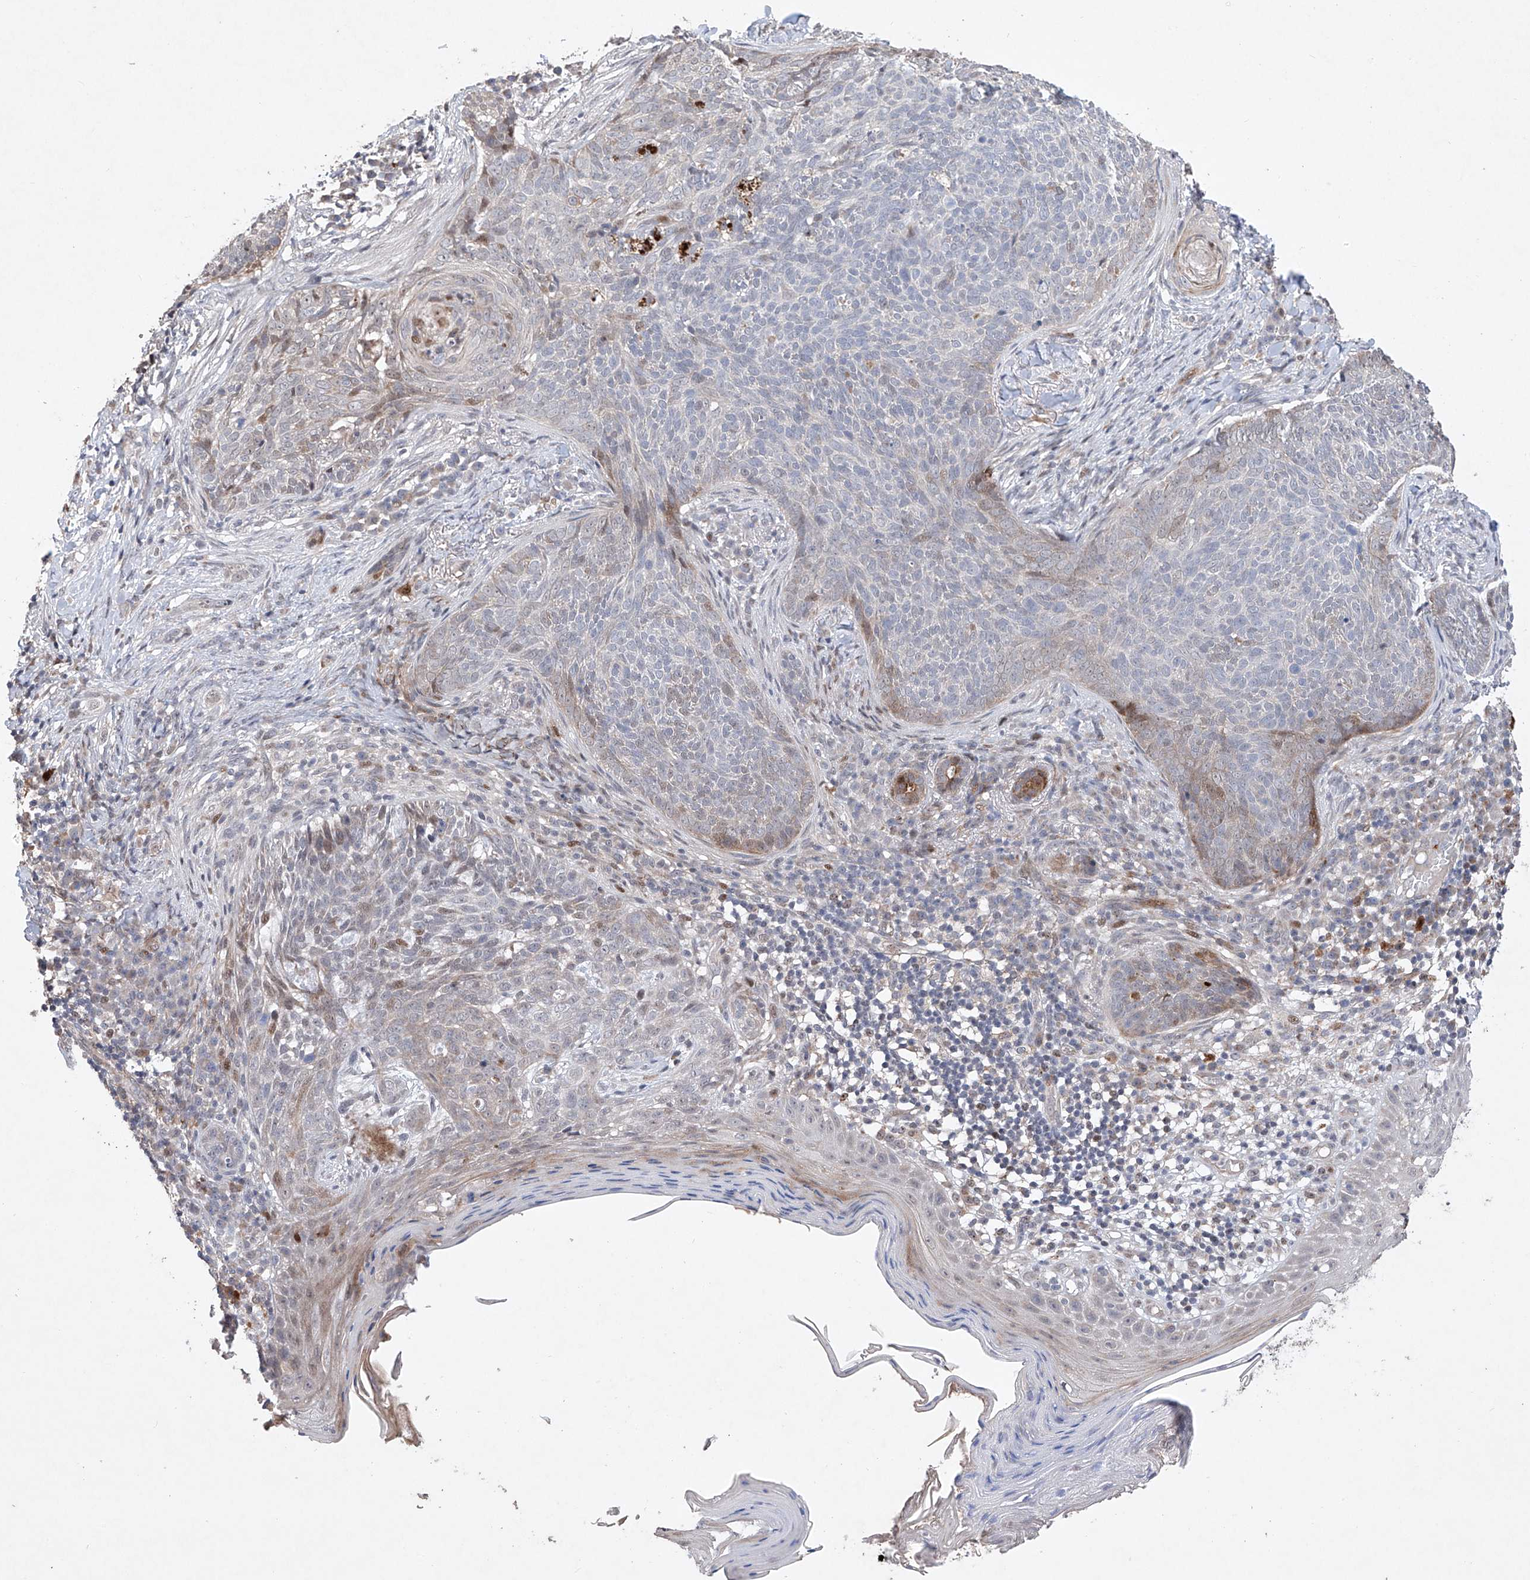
{"staining": {"intensity": "weak", "quantity": "<25%", "location": "cytoplasmic/membranous"}, "tissue": "skin cancer", "cell_type": "Tumor cells", "image_type": "cancer", "snomed": [{"axis": "morphology", "description": "Basal cell carcinoma"}, {"axis": "topography", "description": "Skin"}], "caption": "This is an IHC micrograph of human skin basal cell carcinoma. There is no staining in tumor cells.", "gene": "AFG1L", "patient": {"sex": "male", "age": 85}}